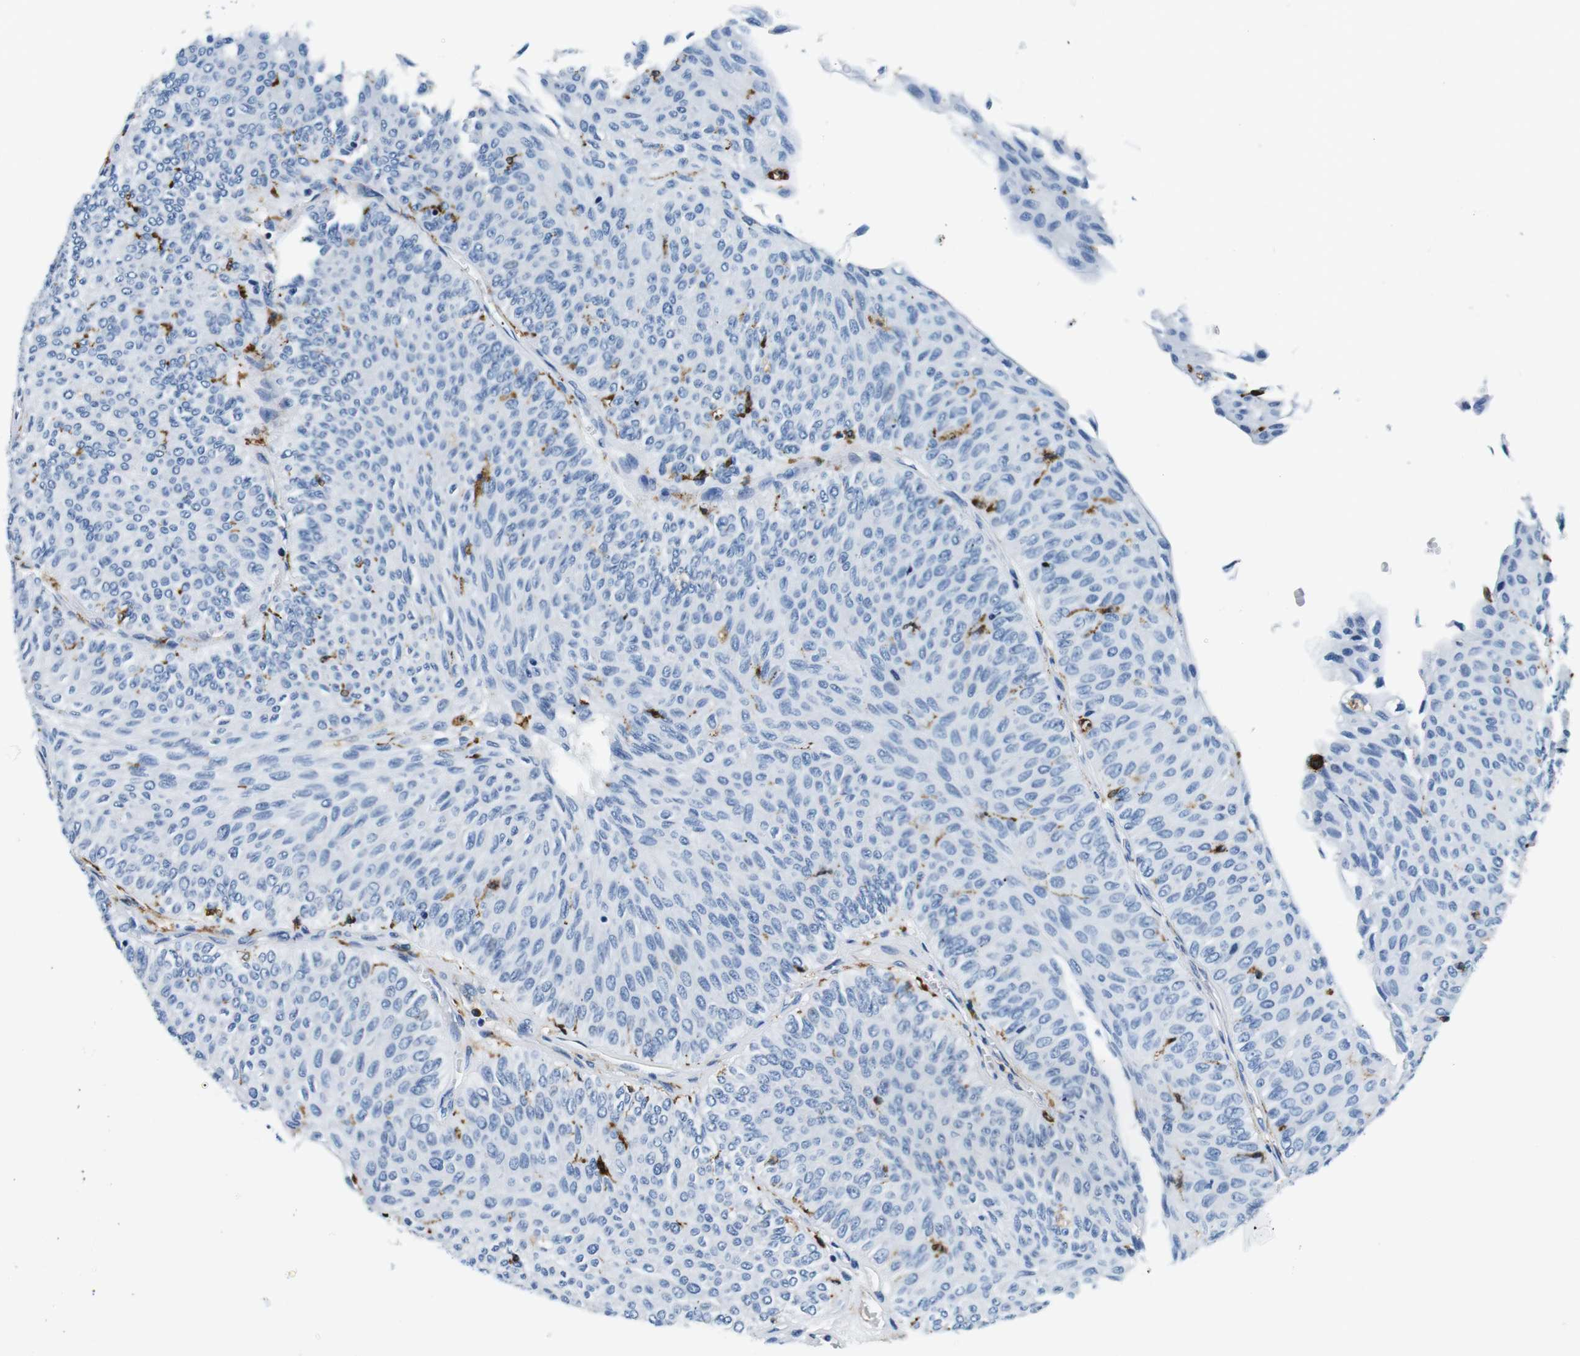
{"staining": {"intensity": "negative", "quantity": "none", "location": "none"}, "tissue": "urothelial cancer", "cell_type": "Tumor cells", "image_type": "cancer", "snomed": [{"axis": "morphology", "description": "Urothelial carcinoma, Low grade"}, {"axis": "topography", "description": "Urinary bladder"}], "caption": "The micrograph reveals no staining of tumor cells in urothelial cancer. The staining is performed using DAB brown chromogen with nuclei counter-stained in using hematoxylin.", "gene": "HLA-DRB1", "patient": {"sex": "male", "age": 78}}